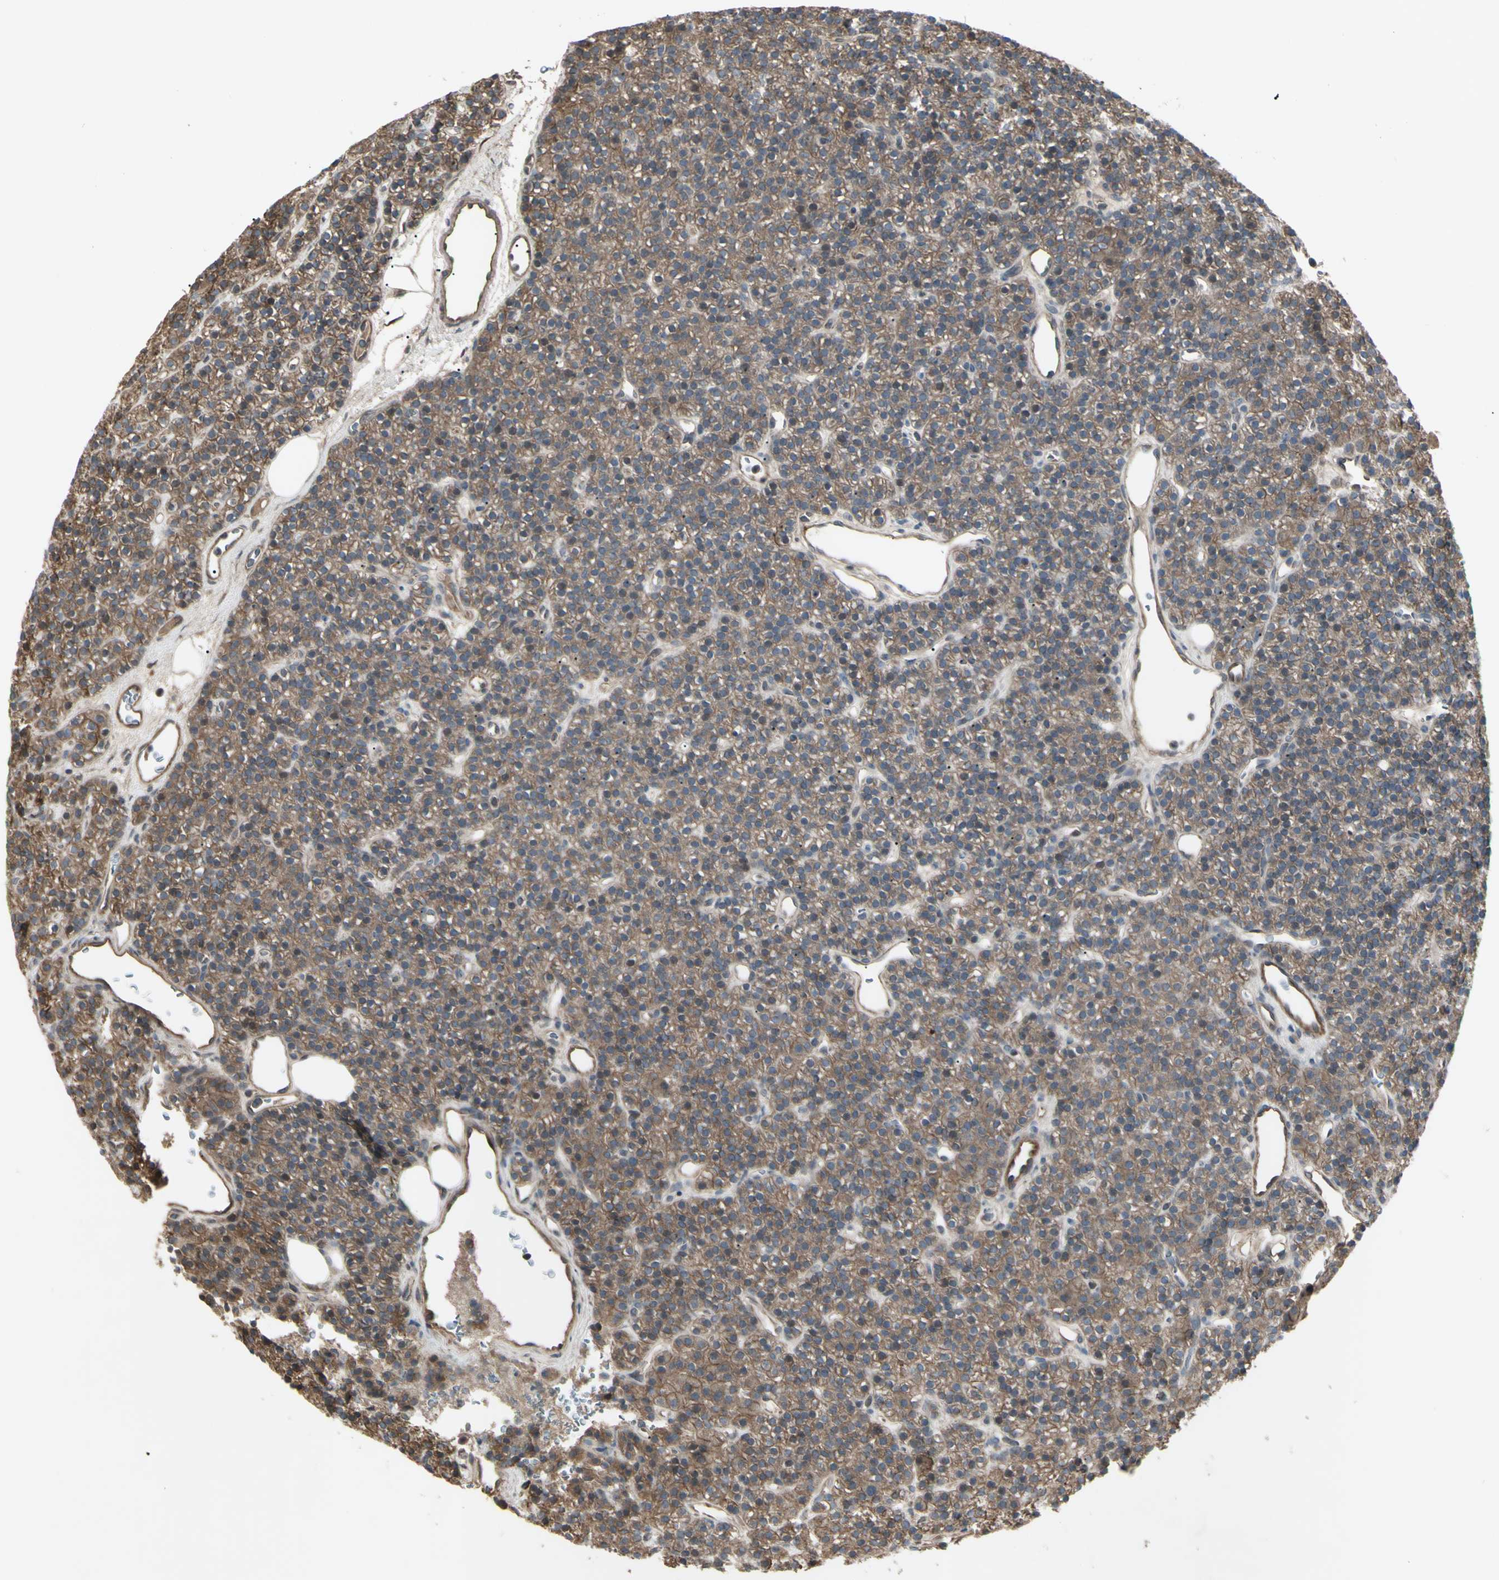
{"staining": {"intensity": "moderate", "quantity": ">75%", "location": "cytoplasmic/membranous"}, "tissue": "parathyroid gland", "cell_type": "Glandular cells", "image_type": "normal", "snomed": [{"axis": "morphology", "description": "Normal tissue, NOS"}, {"axis": "morphology", "description": "Hyperplasia, NOS"}, {"axis": "topography", "description": "Parathyroid gland"}], "caption": "This is an image of immunohistochemistry staining of benign parathyroid gland, which shows moderate staining in the cytoplasmic/membranous of glandular cells.", "gene": "JAG1", "patient": {"sex": "male", "age": 44}}